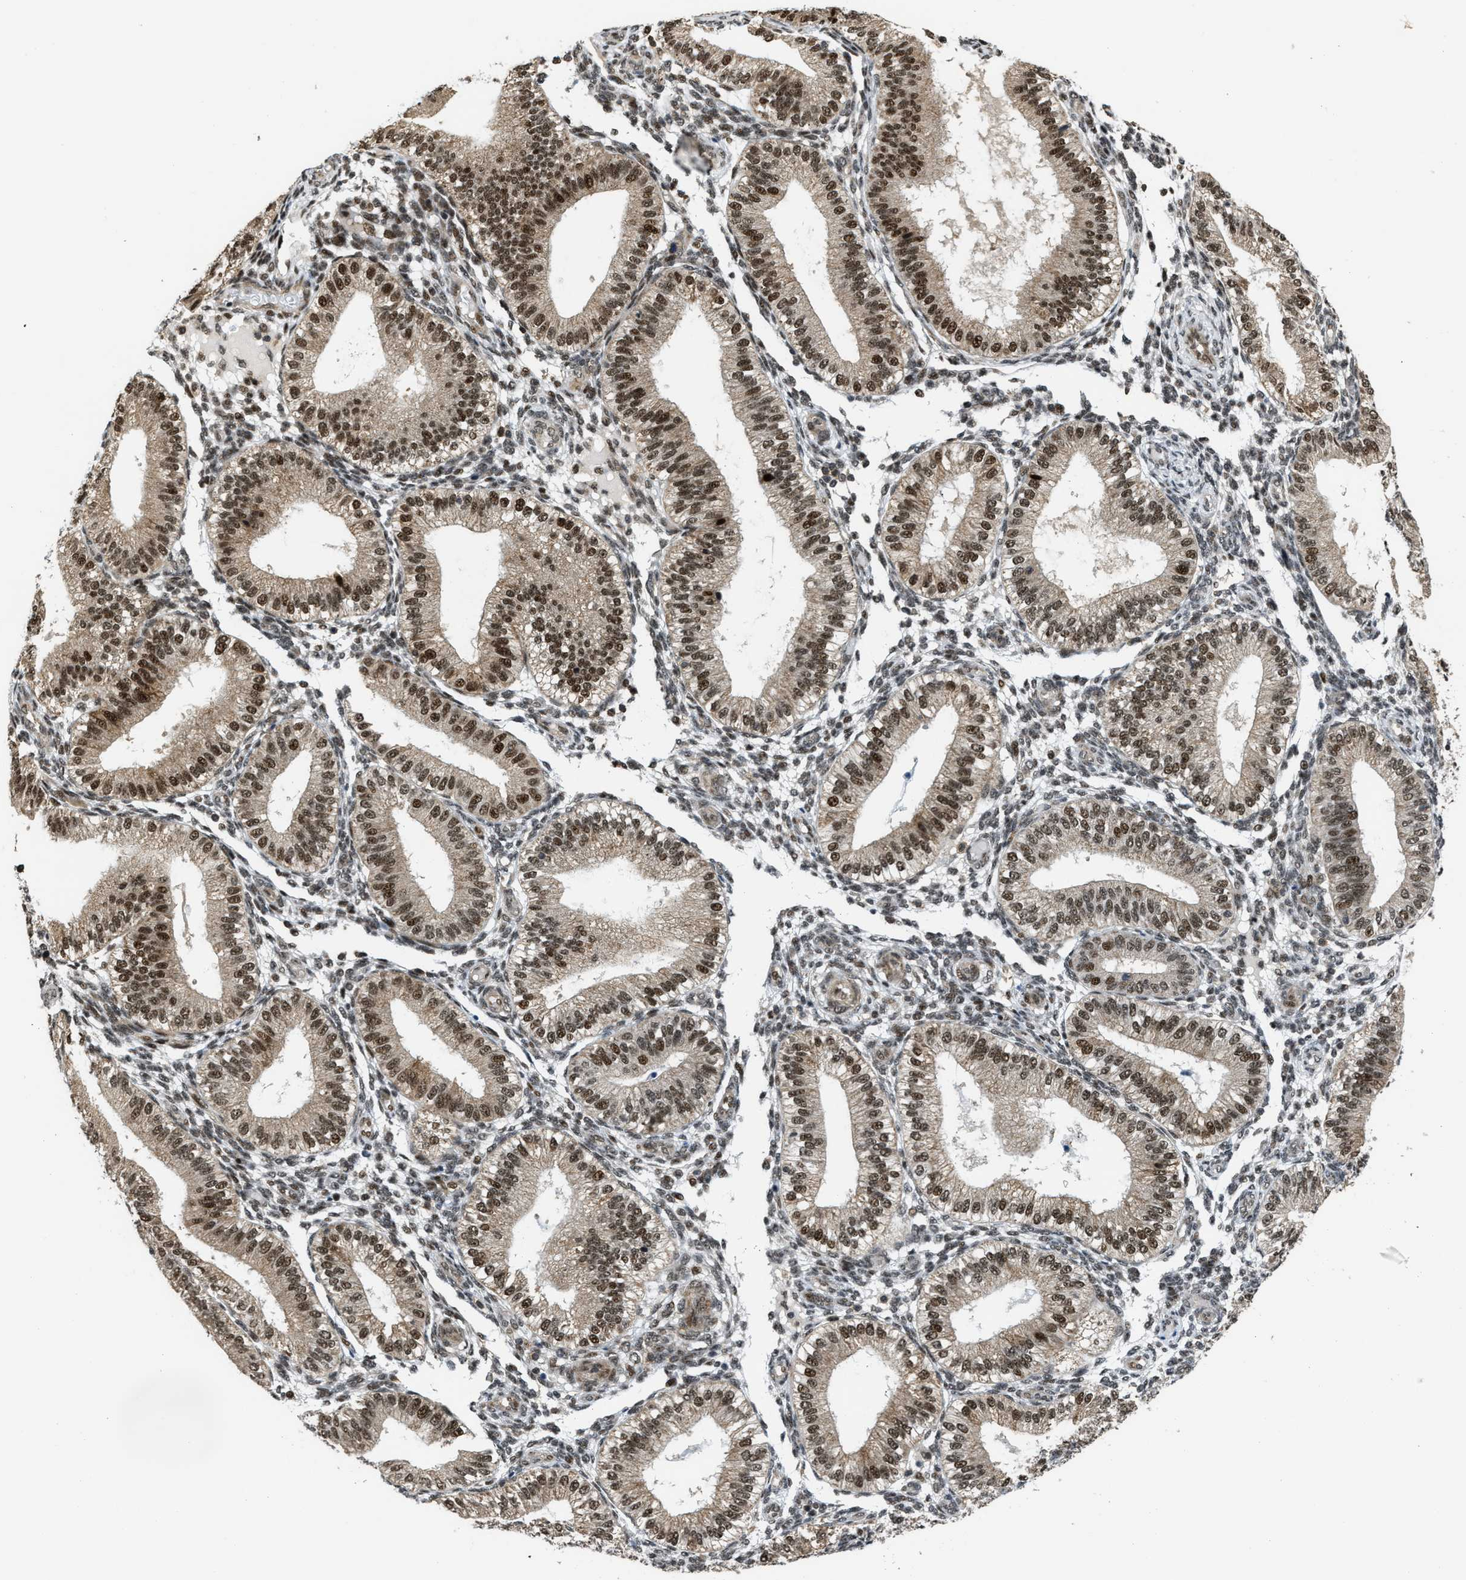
{"staining": {"intensity": "negative", "quantity": "none", "location": "none"}, "tissue": "endometrium", "cell_type": "Cells in endometrial stroma", "image_type": "normal", "snomed": [{"axis": "morphology", "description": "Normal tissue, NOS"}, {"axis": "topography", "description": "Endometrium"}], "caption": "Cells in endometrial stroma show no significant expression in normal endometrium. (DAB IHC visualized using brightfield microscopy, high magnification).", "gene": "ZNF250", "patient": {"sex": "female", "age": 39}}